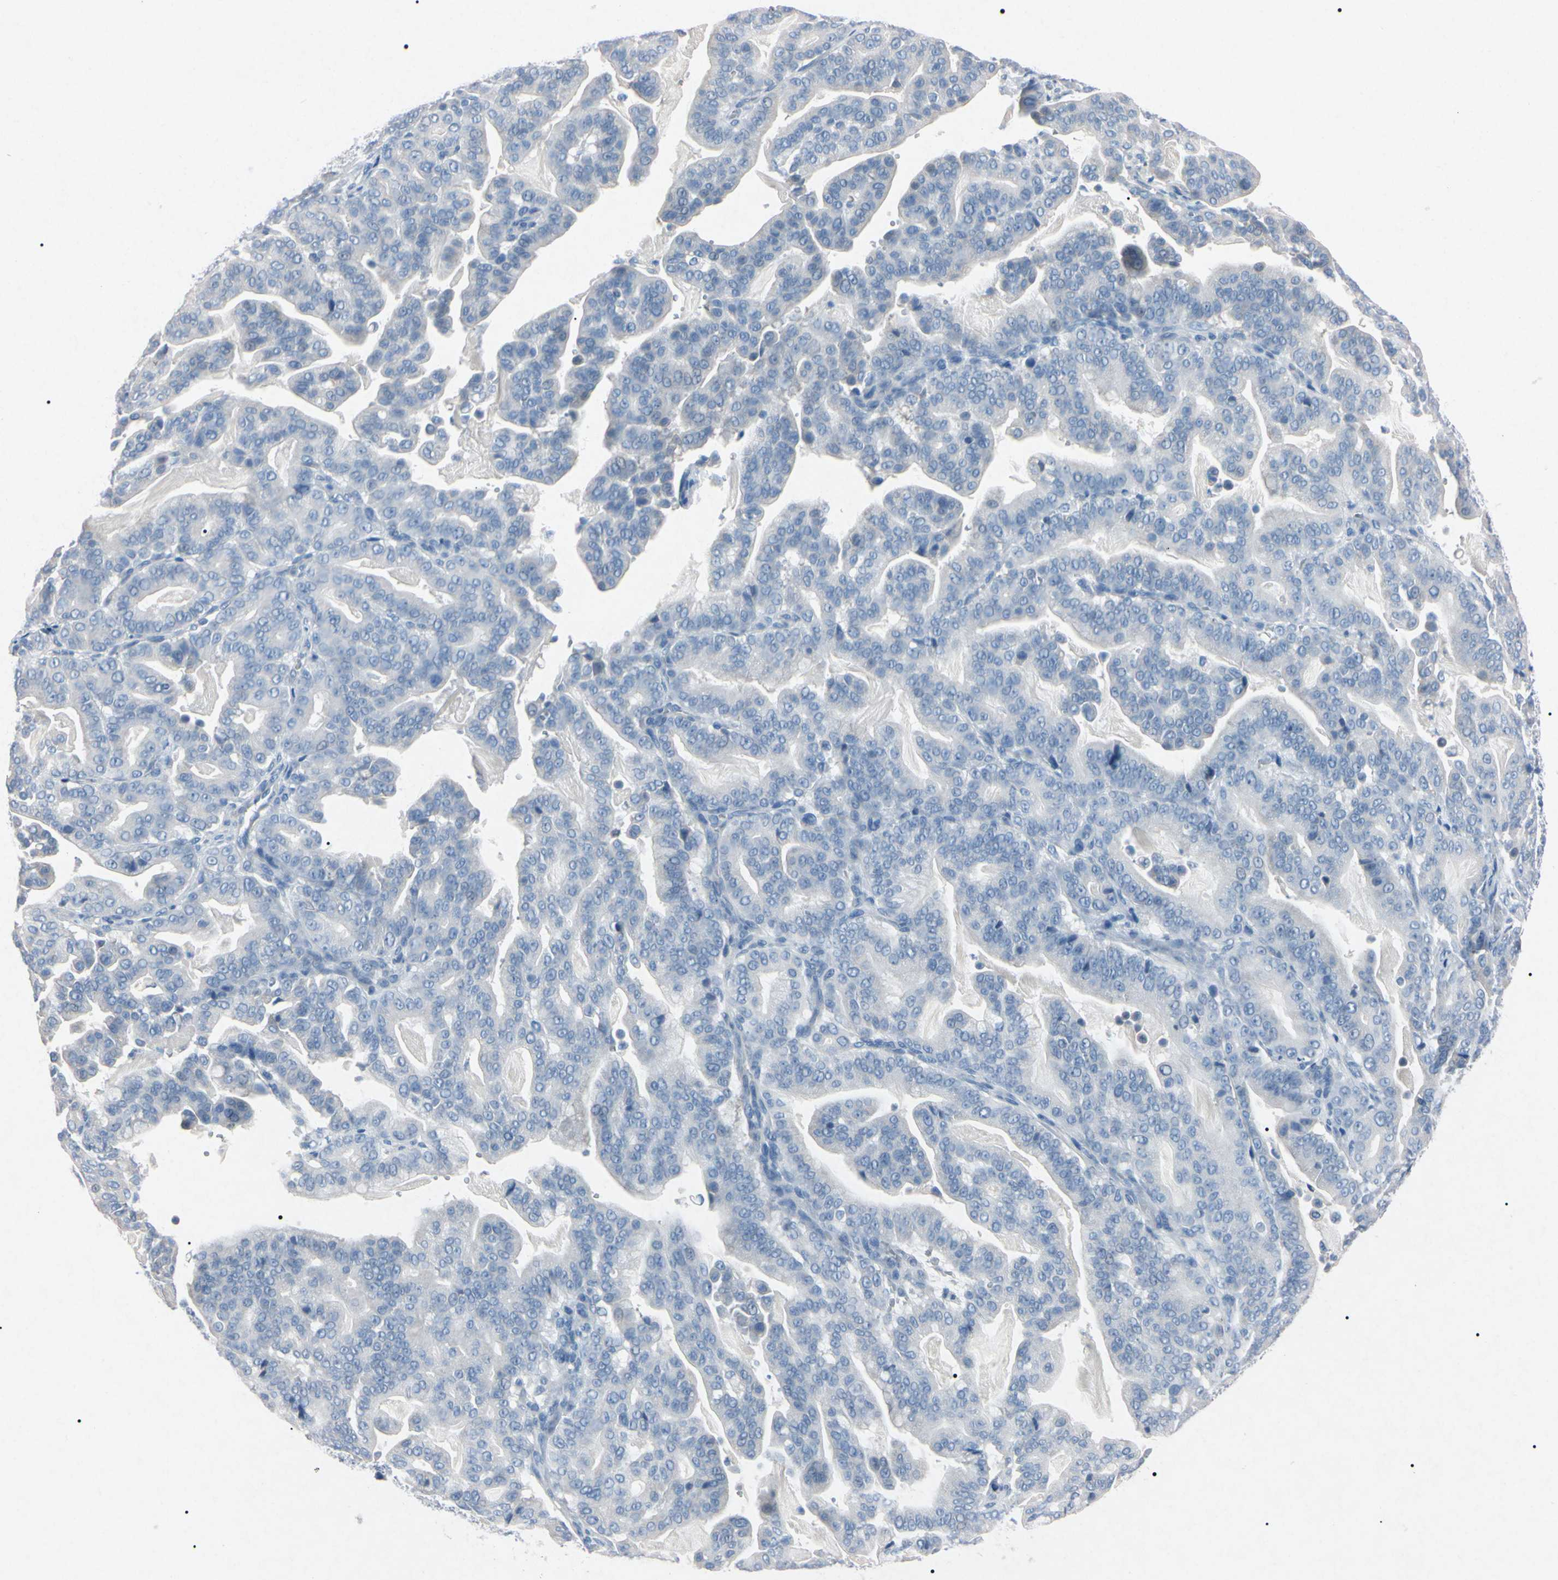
{"staining": {"intensity": "negative", "quantity": "none", "location": "none"}, "tissue": "pancreatic cancer", "cell_type": "Tumor cells", "image_type": "cancer", "snomed": [{"axis": "morphology", "description": "Adenocarcinoma, NOS"}, {"axis": "topography", "description": "Pancreas"}], "caption": "This photomicrograph is of pancreatic adenocarcinoma stained with immunohistochemistry (IHC) to label a protein in brown with the nuclei are counter-stained blue. There is no positivity in tumor cells.", "gene": "ELN", "patient": {"sex": "male", "age": 63}}